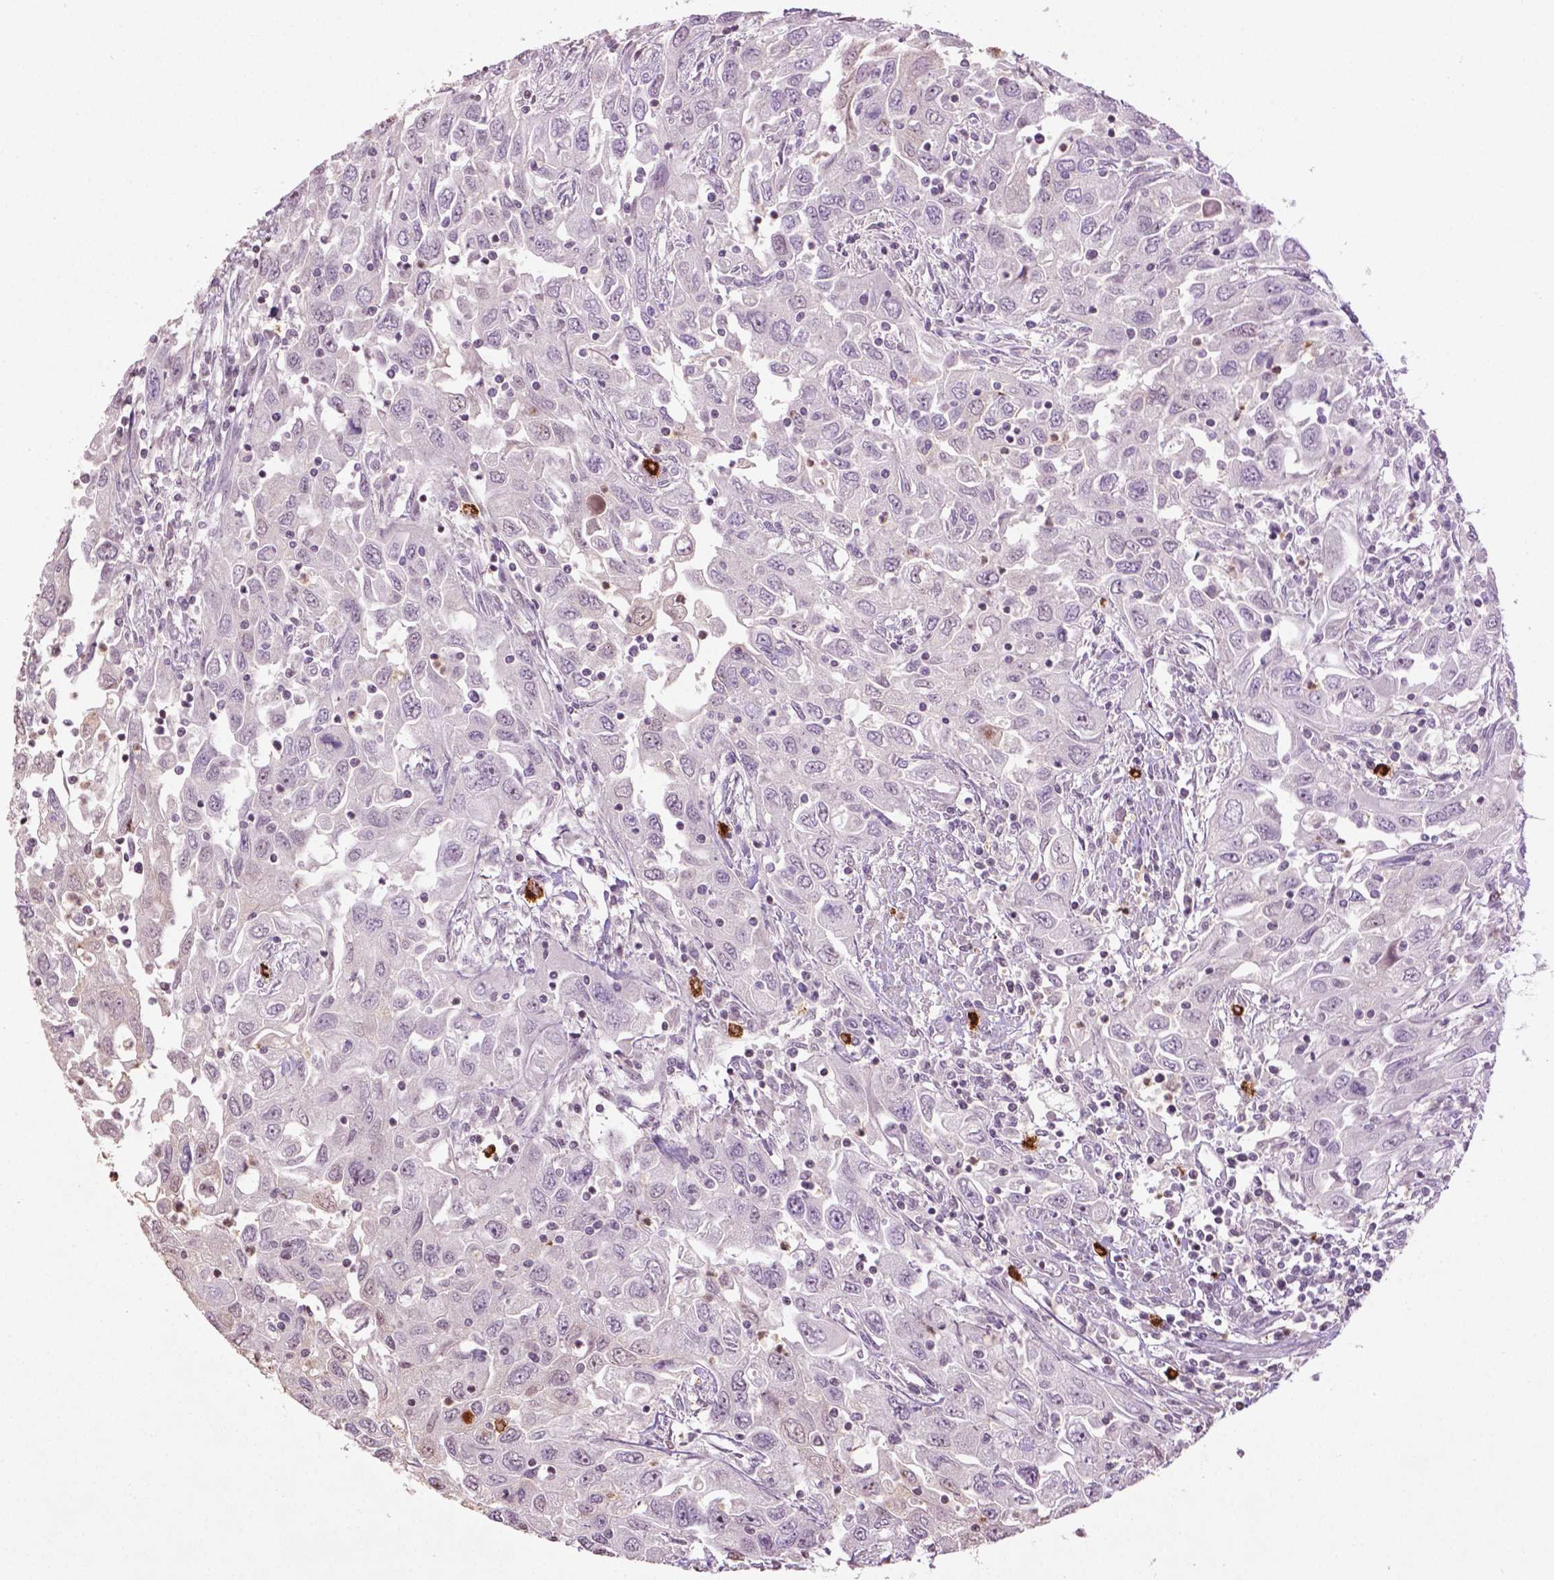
{"staining": {"intensity": "negative", "quantity": "none", "location": "none"}, "tissue": "urothelial cancer", "cell_type": "Tumor cells", "image_type": "cancer", "snomed": [{"axis": "morphology", "description": "Urothelial carcinoma, High grade"}, {"axis": "topography", "description": "Urinary bladder"}], "caption": "IHC of urothelial cancer demonstrates no expression in tumor cells.", "gene": "NTNG2", "patient": {"sex": "male", "age": 76}}